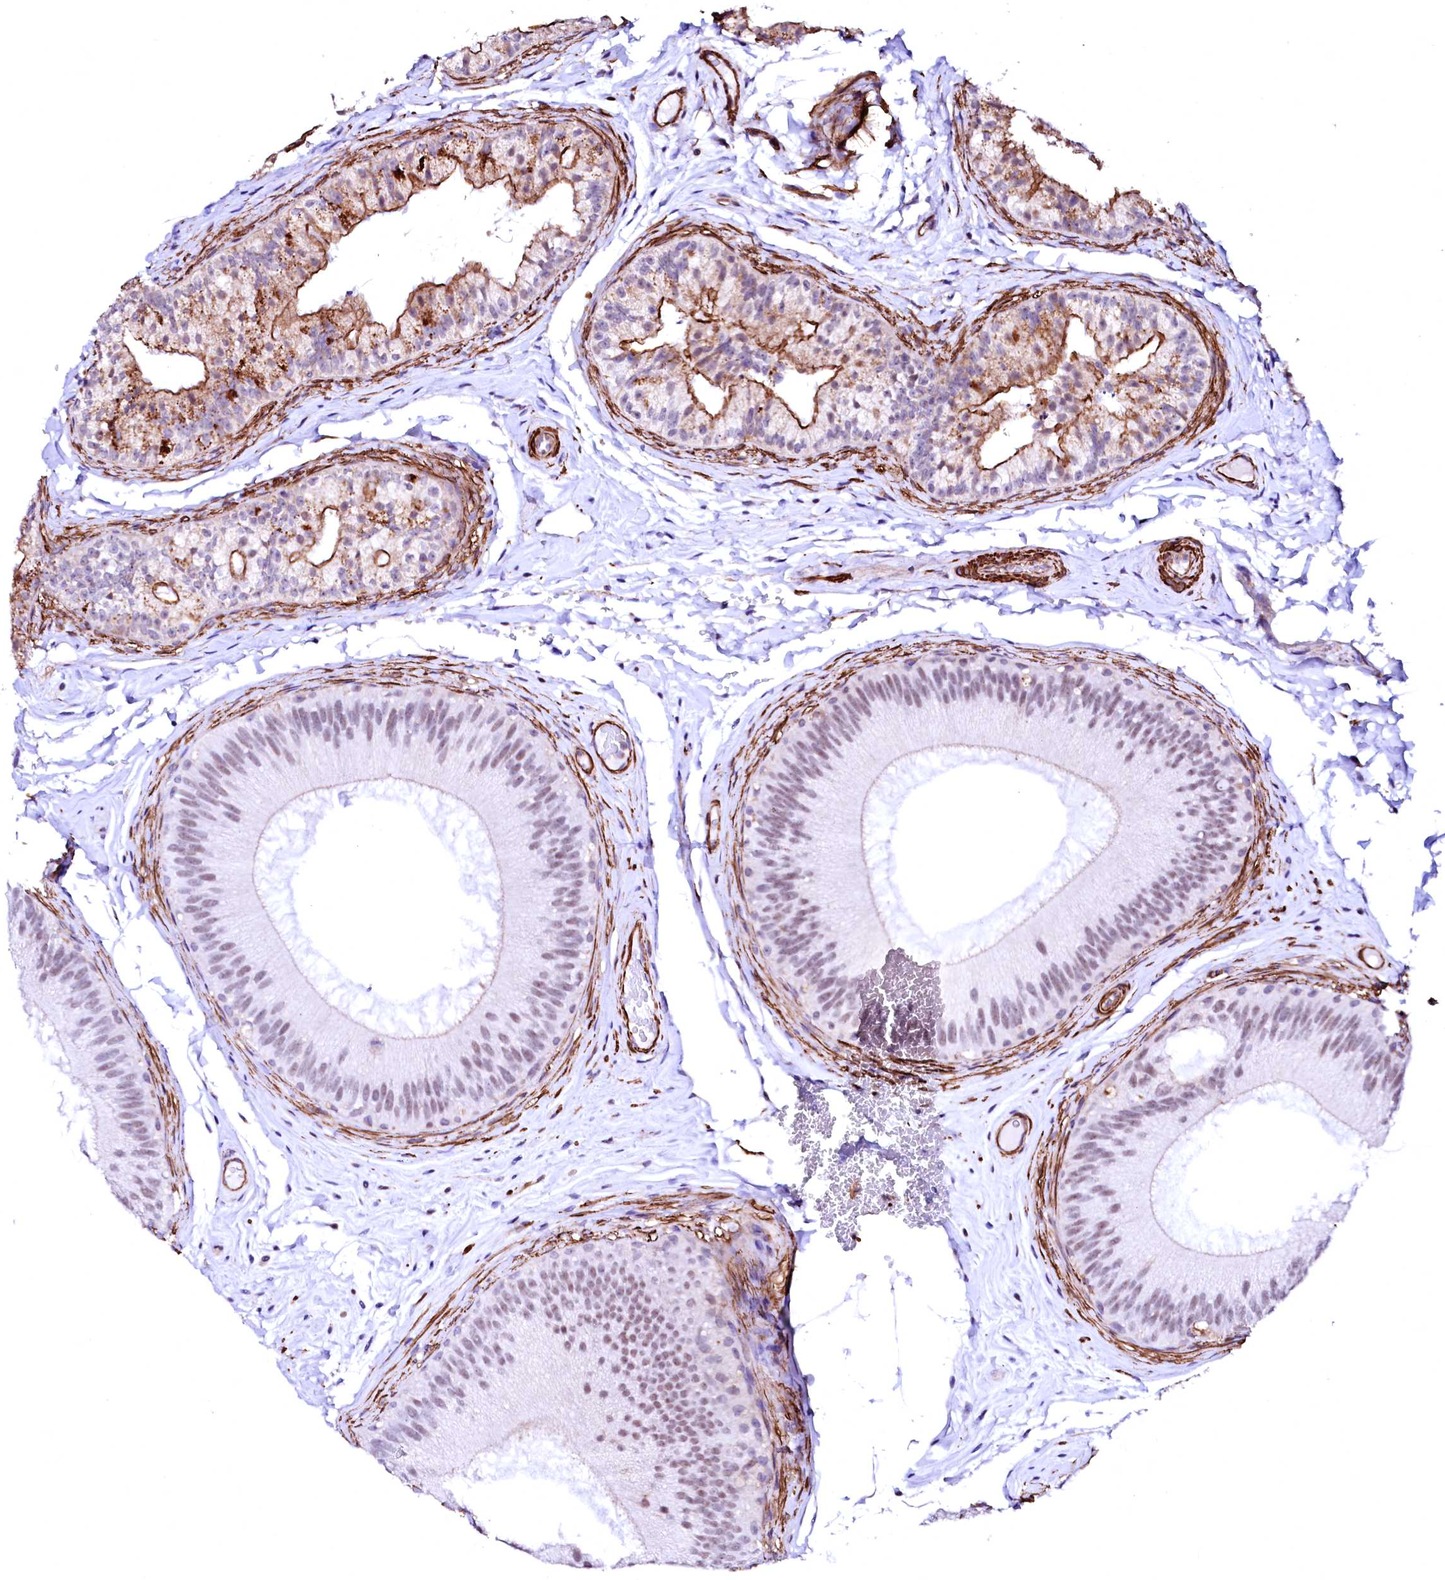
{"staining": {"intensity": "moderate", "quantity": "<25%", "location": "cytoplasmic/membranous"}, "tissue": "epididymis", "cell_type": "Glandular cells", "image_type": "normal", "snomed": [{"axis": "morphology", "description": "Normal tissue, NOS"}, {"axis": "topography", "description": "Epididymis"}], "caption": "Epididymis stained with immunohistochemistry demonstrates moderate cytoplasmic/membranous positivity in approximately <25% of glandular cells. (Brightfield microscopy of DAB IHC at high magnification).", "gene": "GPR176", "patient": {"sex": "male", "age": 45}}